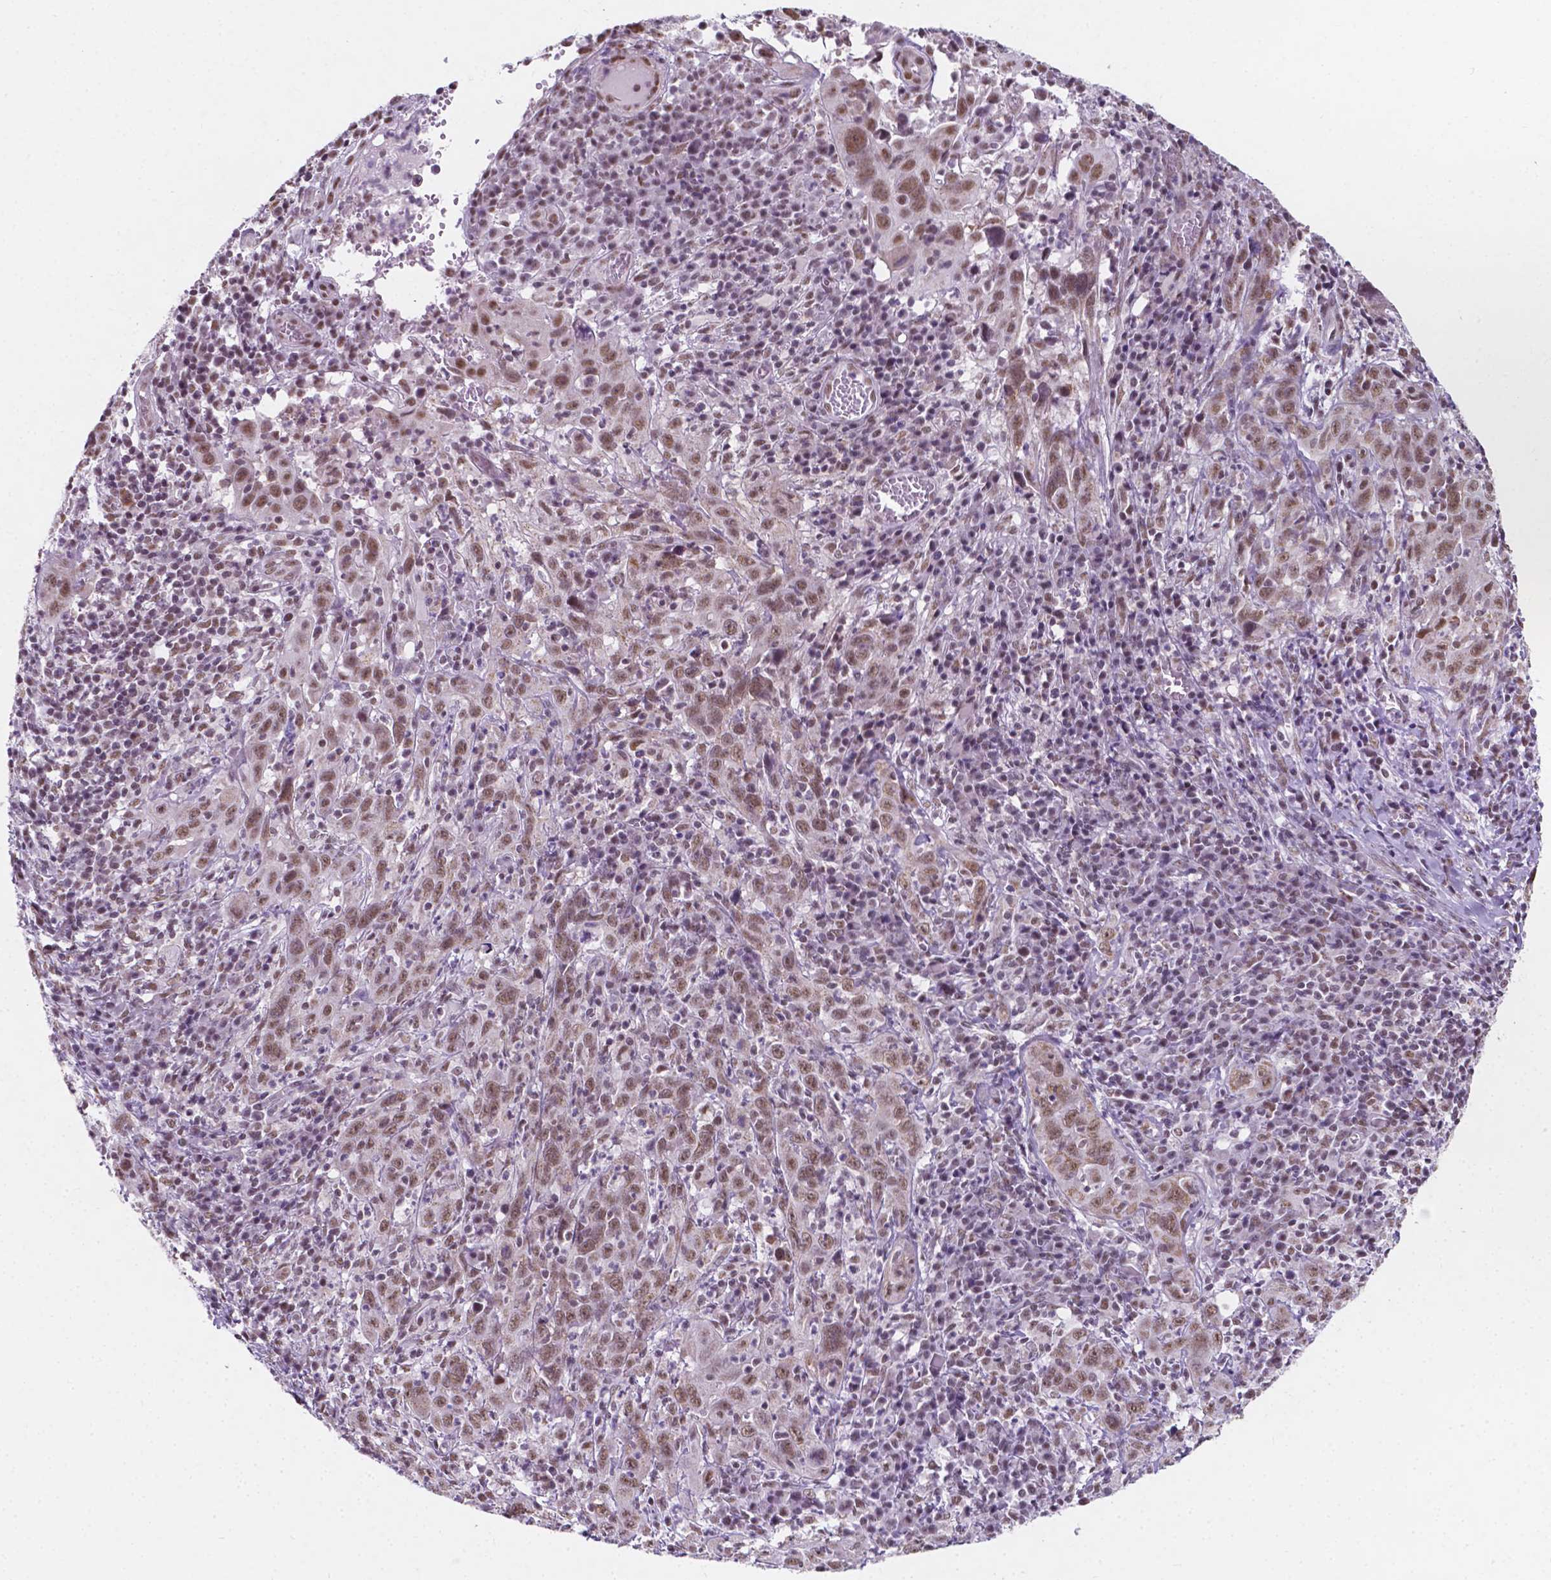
{"staining": {"intensity": "moderate", "quantity": ">75%", "location": "nuclear"}, "tissue": "cervical cancer", "cell_type": "Tumor cells", "image_type": "cancer", "snomed": [{"axis": "morphology", "description": "Squamous cell carcinoma, NOS"}, {"axis": "topography", "description": "Cervix"}], "caption": "The histopathology image displays a brown stain indicating the presence of a protein in the nuclear of tumor cells in cervical cancer (squamous cell carcinoma). Using DAB (brown) and hematoxylin (blue) stains, captured at high magnification using brightfield microscopy.", "gene": "BCAS2", "patient": {"sex": "female", "age": 46}}